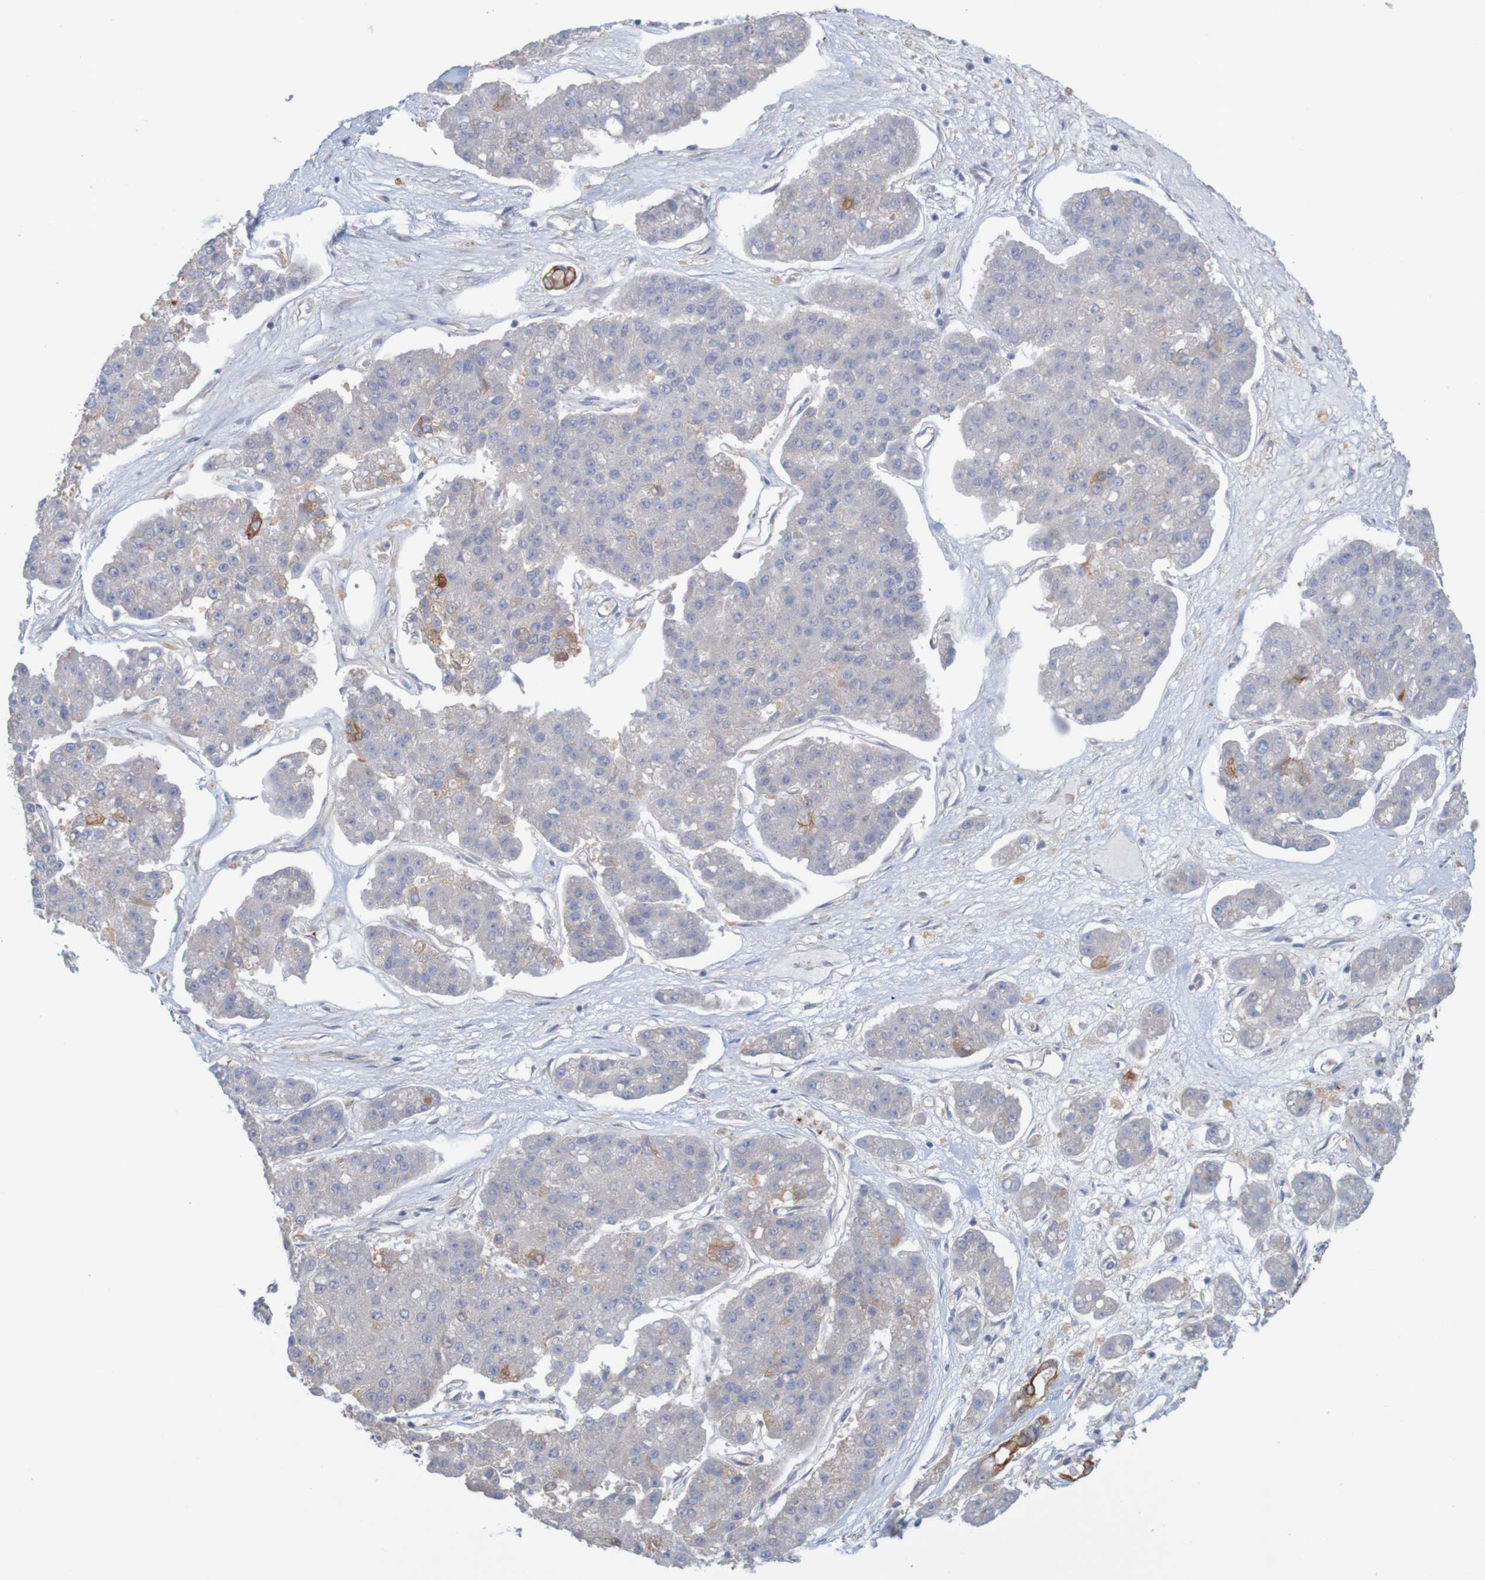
{"staining": {"intensity": "weak", "quantity": "<25%", "location": "cytoplasmic/membranous"}, "tissue": "pancreatic cancer", "cell_type": "Tumor cells", "image_type": "cancer", "snomed": [{"axis": "morphology", "description": "Adenocarcinoma, NOS"}, {"axis": "topography", "description": "Pancreas"}], "caption": "Immunohistochemical staining of pancreatic adenocarcinoma demonstrates no significant positivity in tumor cells.", "gene": "KRT23", "patient": {"sex": "male", "age": 50}}